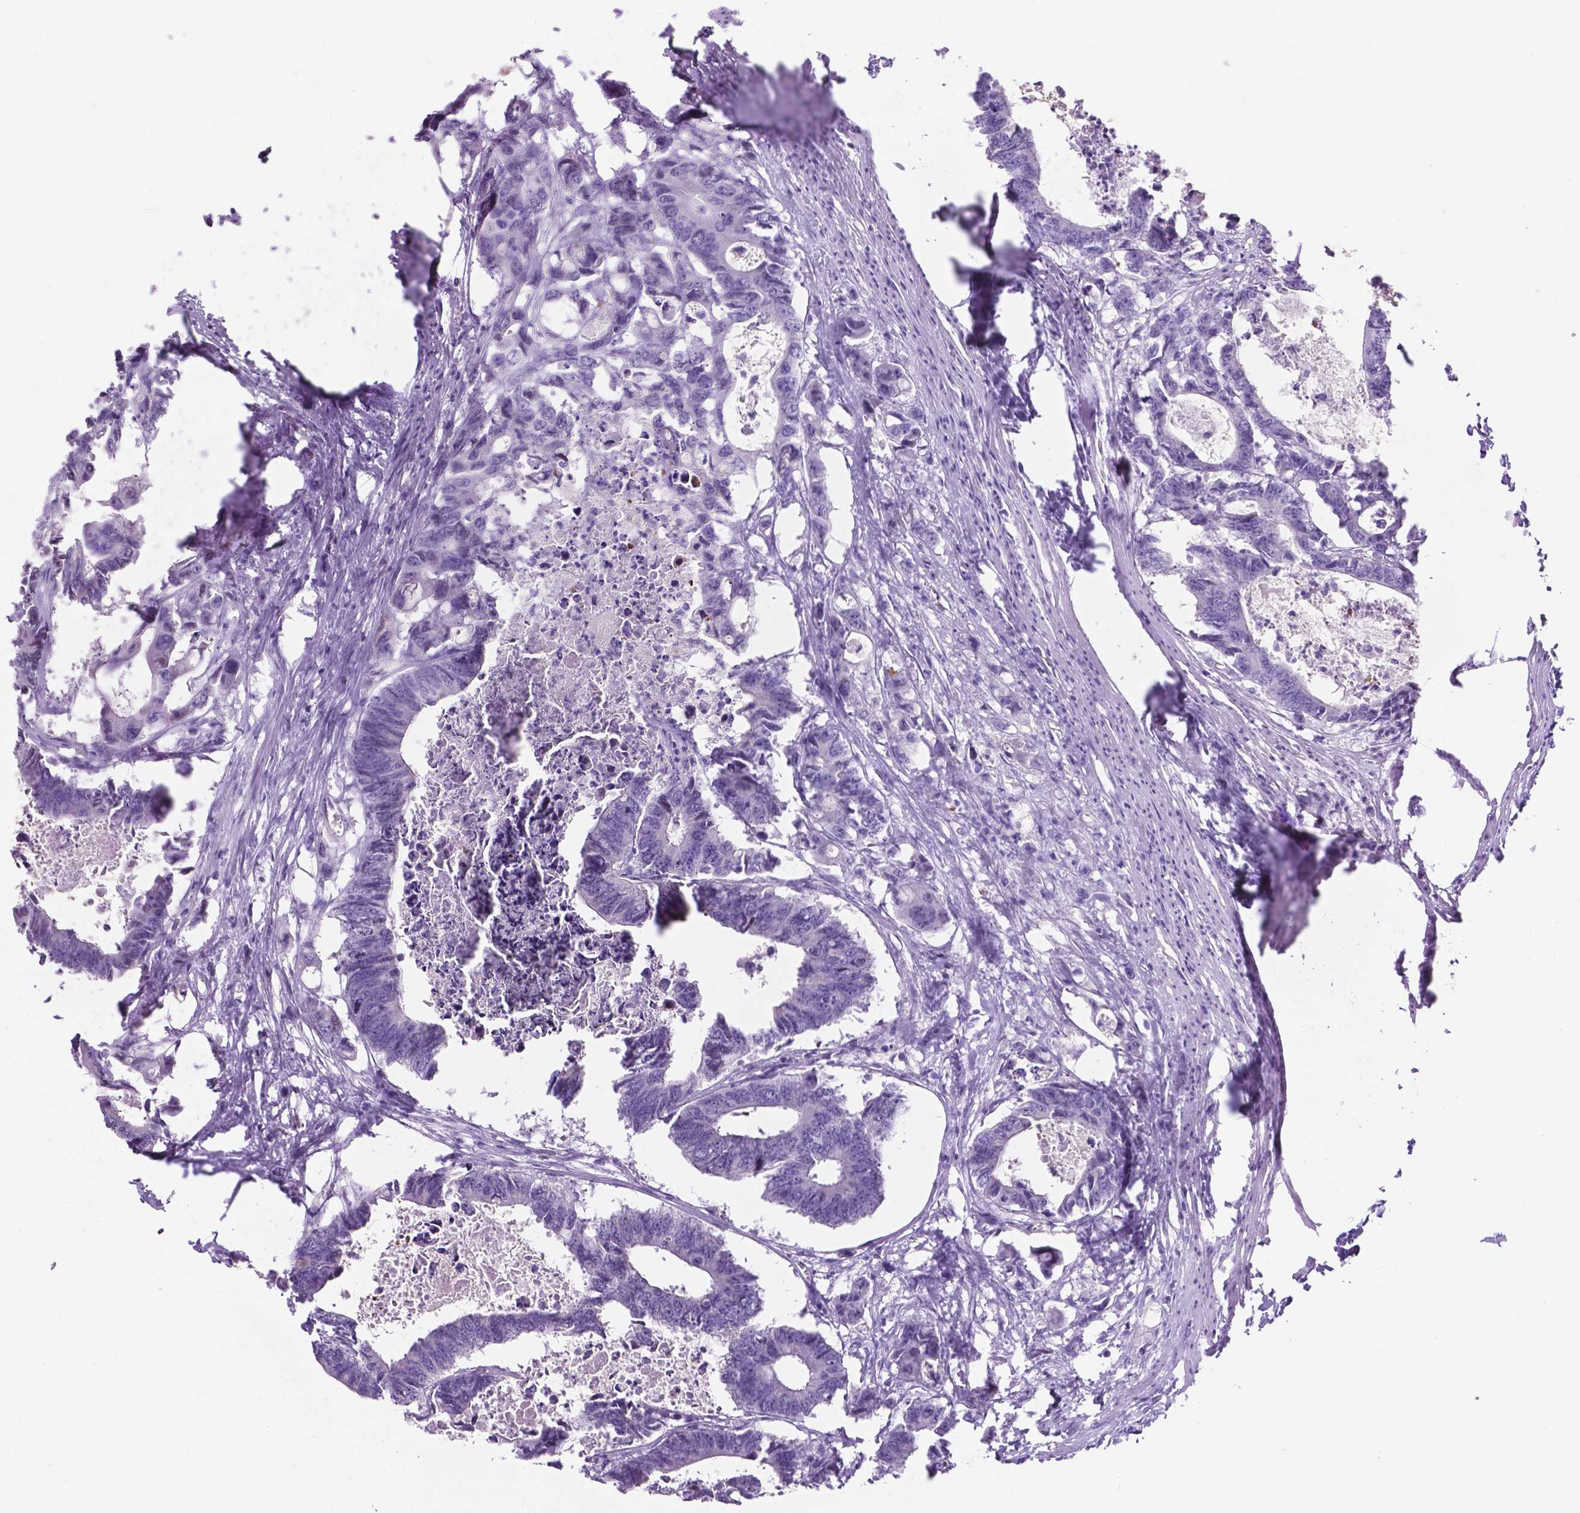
{"staining": {"intensity": "negative", "quantity": "none", "location": "none"}, "tissue": "colorectal cancer", "cell_type": "Tumor cells", "image_type": "cancer", "snomed": [{"axis": "morphology", "description": "Adenocarcinoma, NOS"}, {"axis": "topography", "description": "Rectum"}], "caption": "Immunohistochemical staining of colorectal cancer (adenocarcinoma) displays no significant staining in tumor cells.", "gene": "C17orf107", "patient": {"sex": "male", "age": 54}}